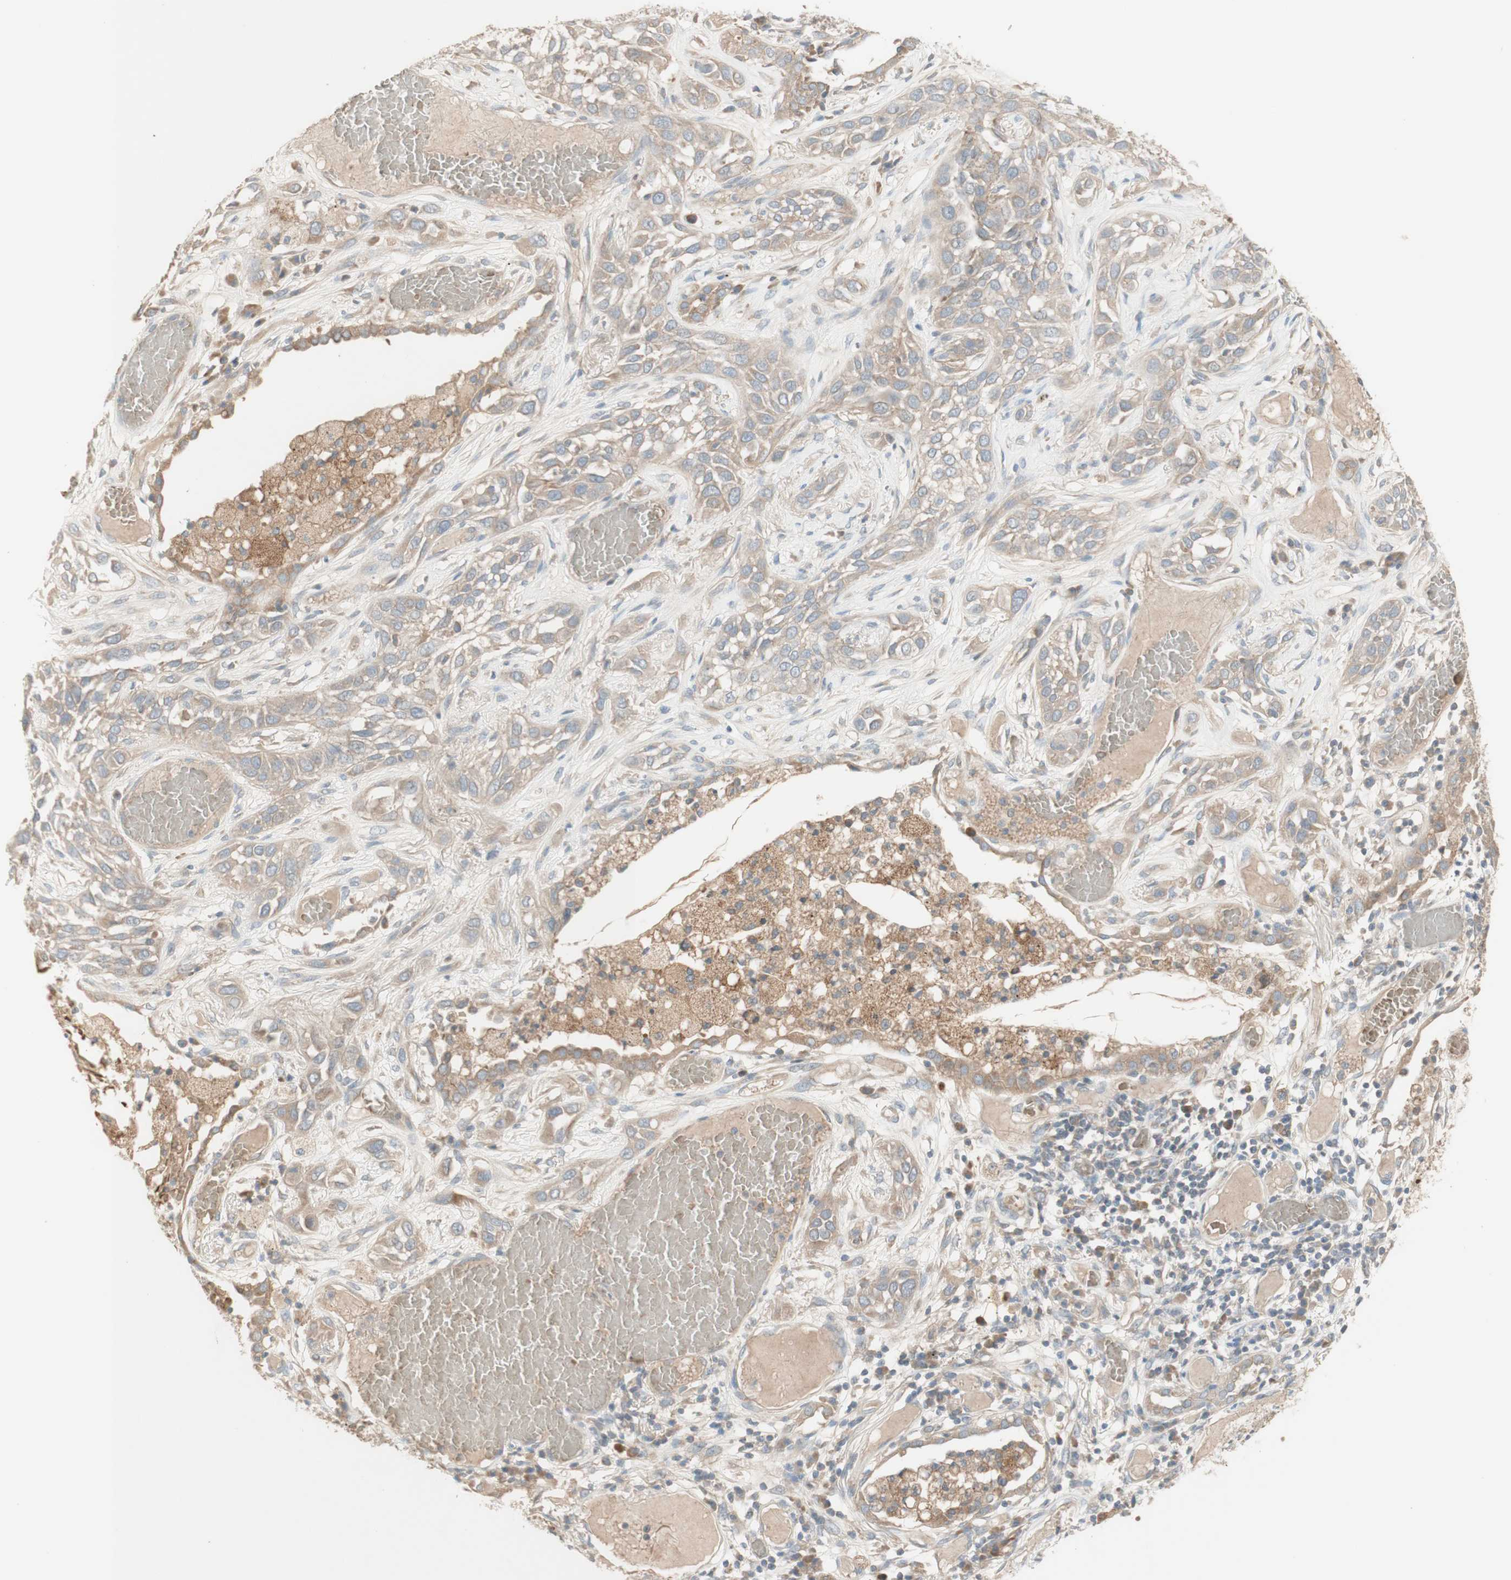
{"staining": {"intensity": "weak", "quantity": ">75%", "location": "cytoplasmic/membranous"}, "tissue": "lung cancer", "cell_type": "Tumor cells", "image_type": "cancer", "snomed": [{"axis": "morphology", "description": "Squamous cell carcinoma, NOS"}, {"axis": "topography", "description": "Lung"}], "caption": "Lung cancer stained for a protein demonstrates weak cytoplasmic/membranous positivity in tumor cells.", "gene": "PTGER4", "patient": {"sex": "male", "age": 71}}